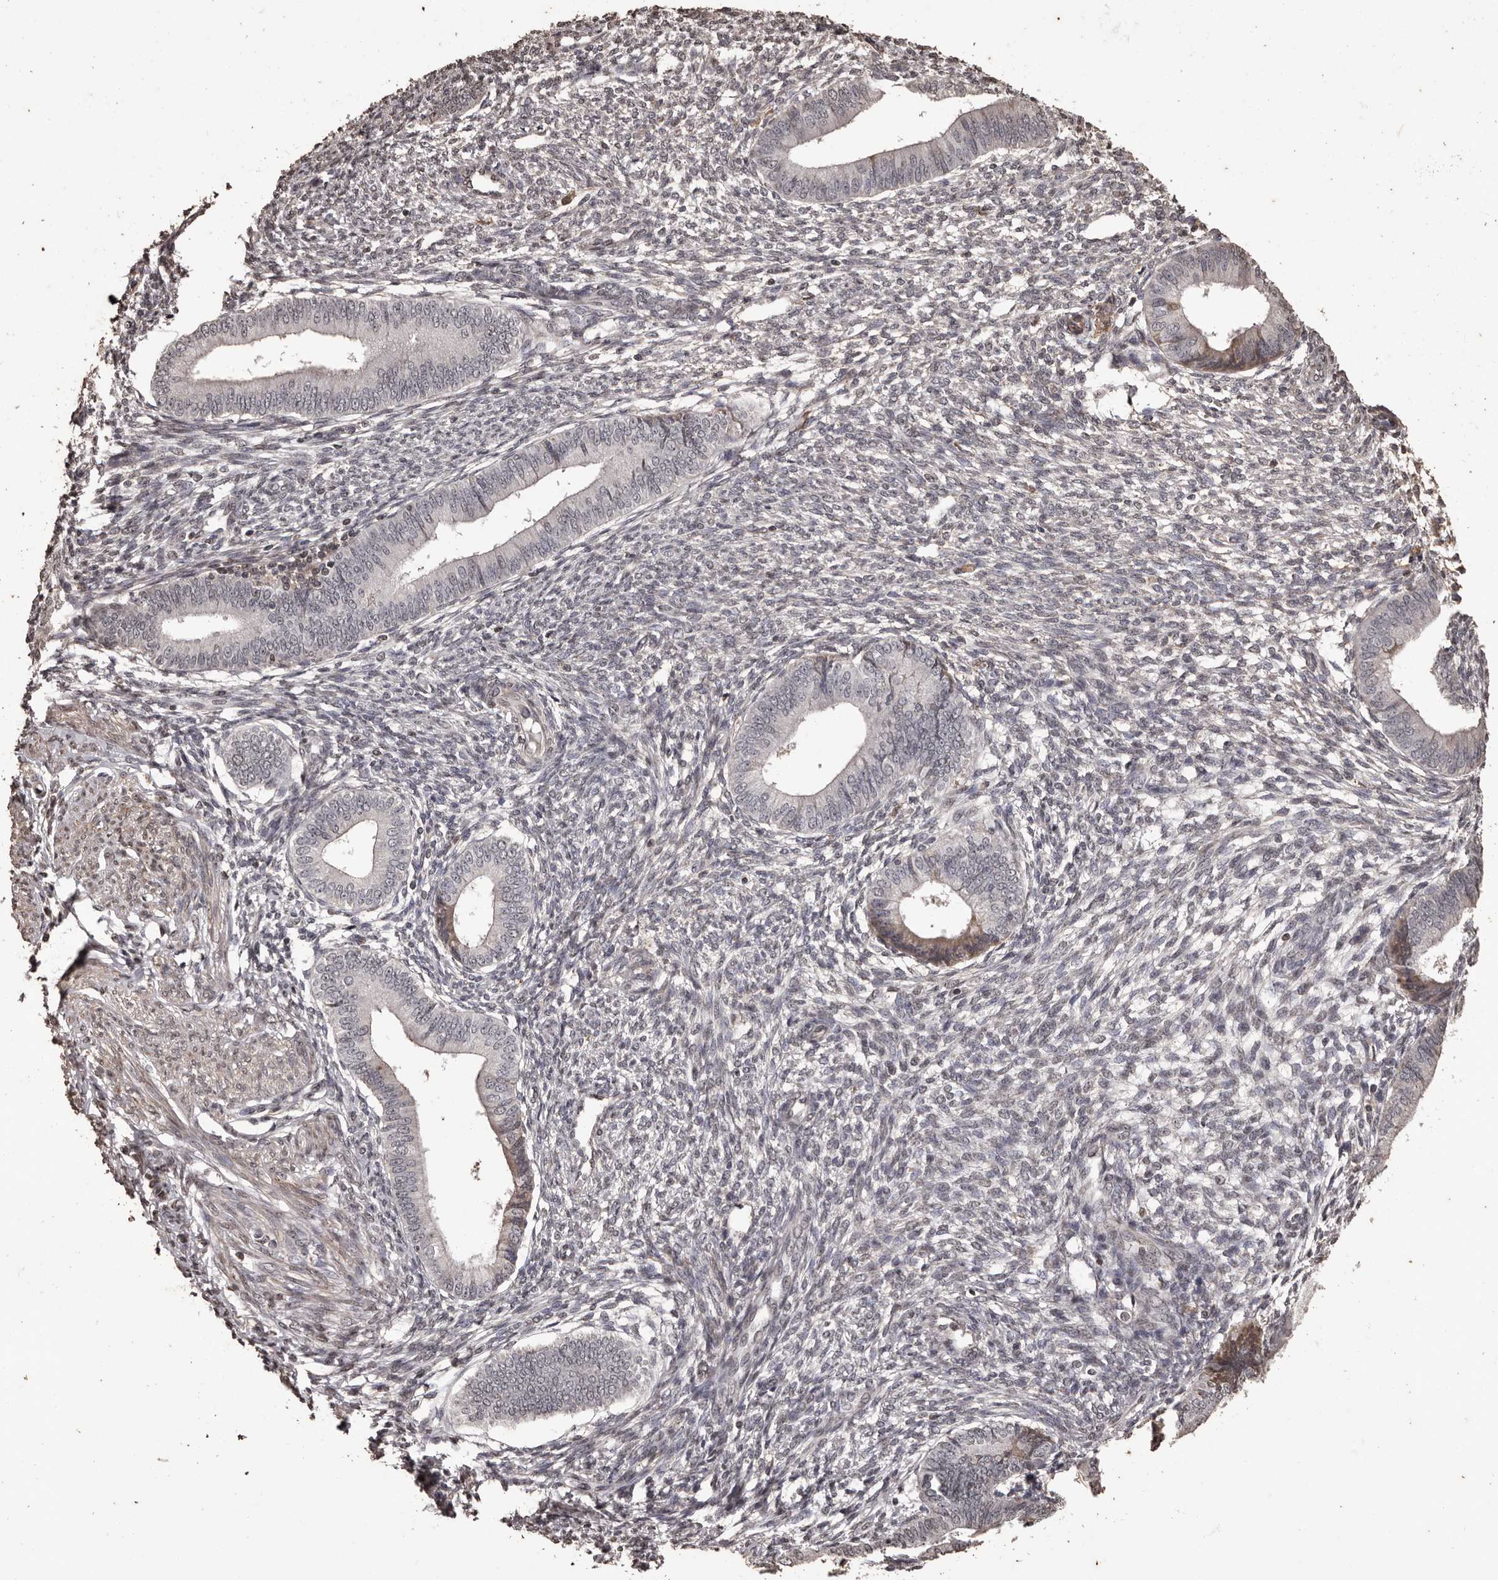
{"staining": {"intensity": "weak", "quantity": "25%-75%", "location": "cytoplasmic/membranous"}, "tissue": "endometrium", "cell_type": "Cells in endometrial stroma", "image_type": "normal", "snomed": [{"axis": "morphology", "description": "Normal tissue, NOS"}, {"axis": "topography", "description": "Endometrium"}], "caption": "Immunohistochemical staining of benign human endometrium displays low levels of weak cytoplasmic/membranous staining in about 25%-75% of cells in endometrial stroma. The staining was performed using DAB (3,3'-diaminobenzidine) to visualize the protein expression in brown, while the nuclei were stained in blue with hematoxylin (Magnification: 20x).", "gene": "NAV1", "patient": {"sex": "female", "age": 46}}